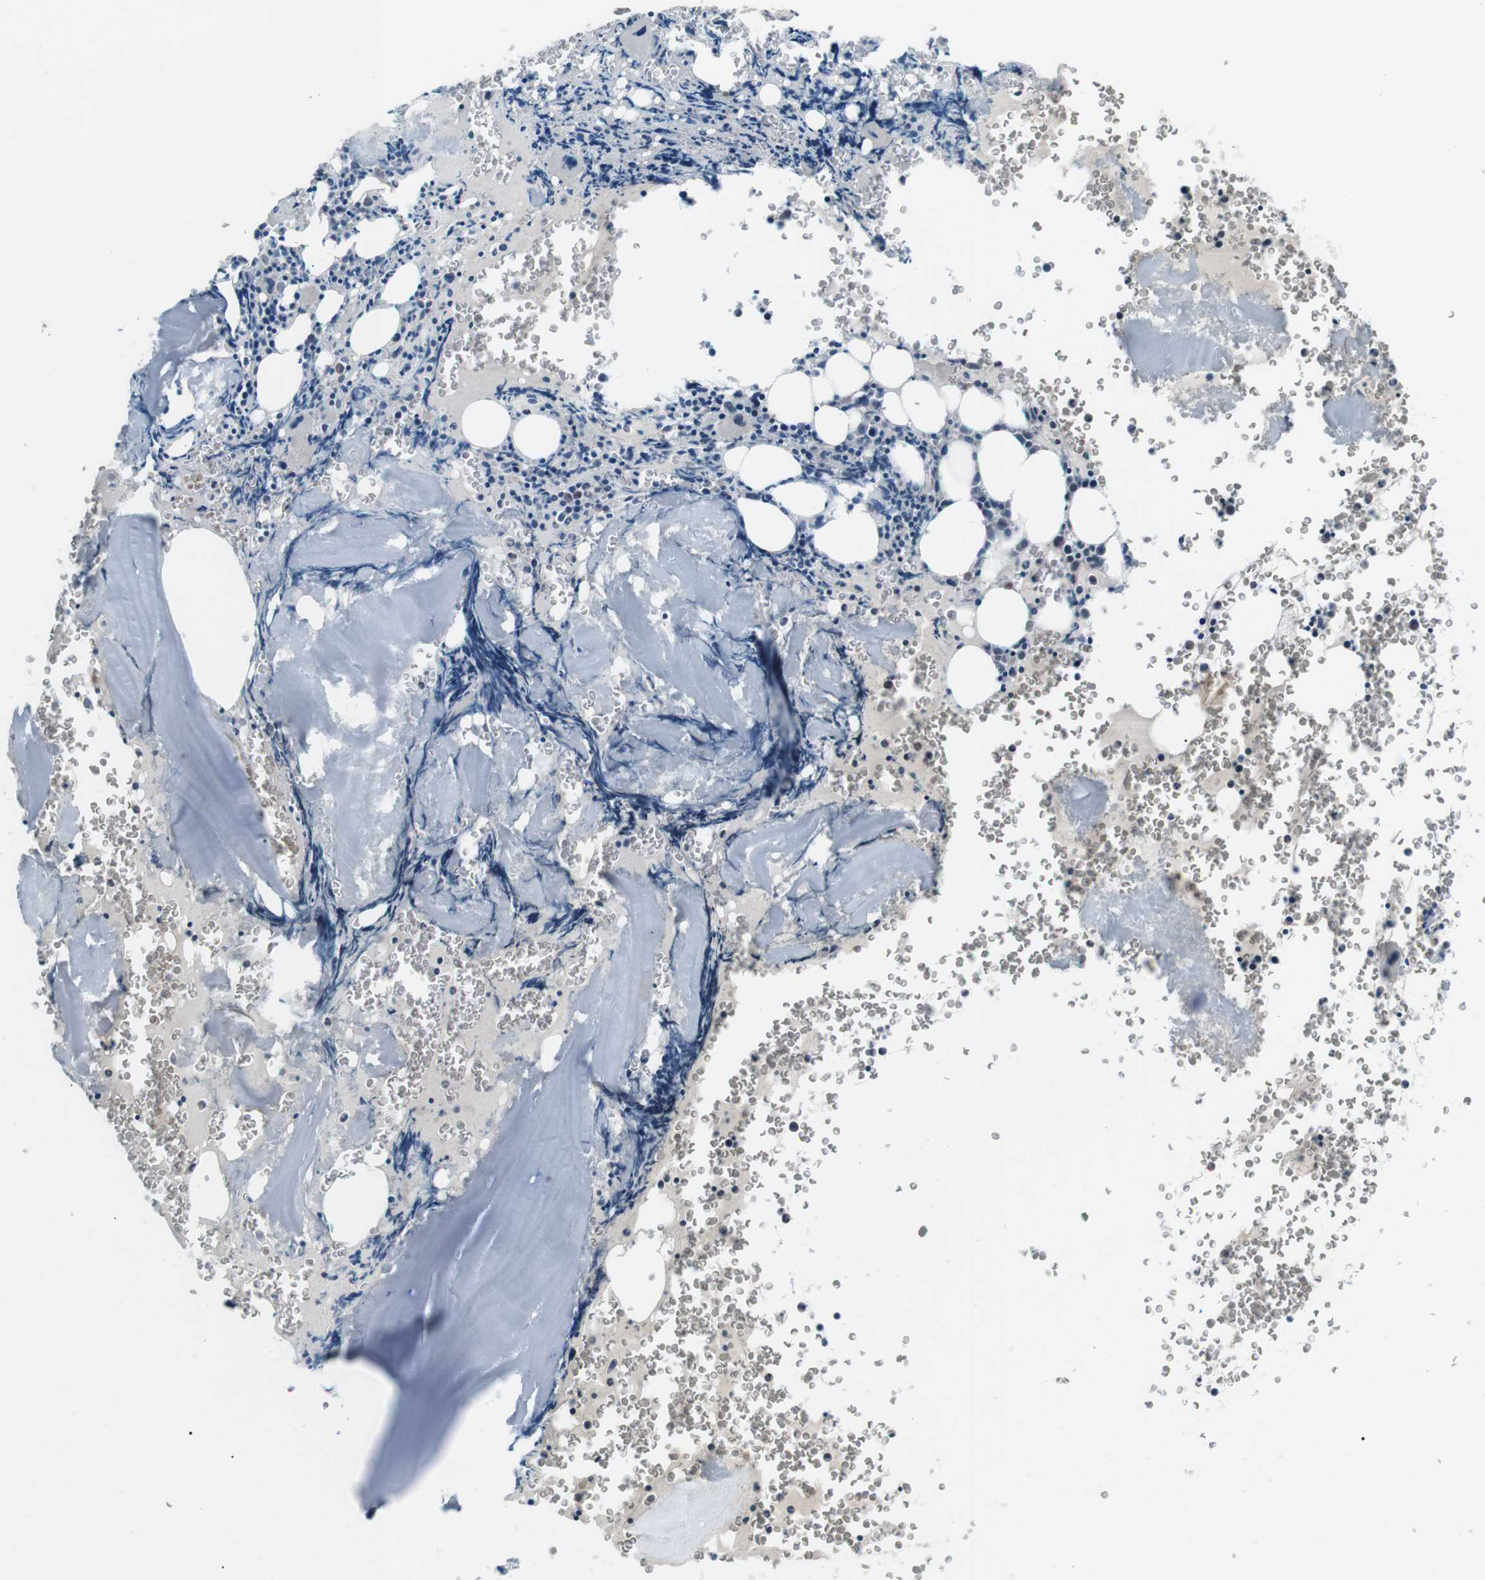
{"staining": {"intensity": "moderate", "quantity": "<25%", "location": "cytoplasmic/membranous"}, "tissue": "bone marrow", "cell_type": "Hematopoietic cells", "image_type": "normal", "snomed": [{"axis": "morphology", "description": "Normal tissue, NOS"}, {"axis": "morphology", "description": "Inflammation, NOS"}, {"axis": "topography", "description": "Bone marrow"}], "caption": "Moderate cytoplasmic/membranous expression for a protein is seen in approximately <25% of hematopoietic cells of benign bone marrow using IHC.", "gene": "LRIG2", "patient": {"sex": "male", "age": 37}}